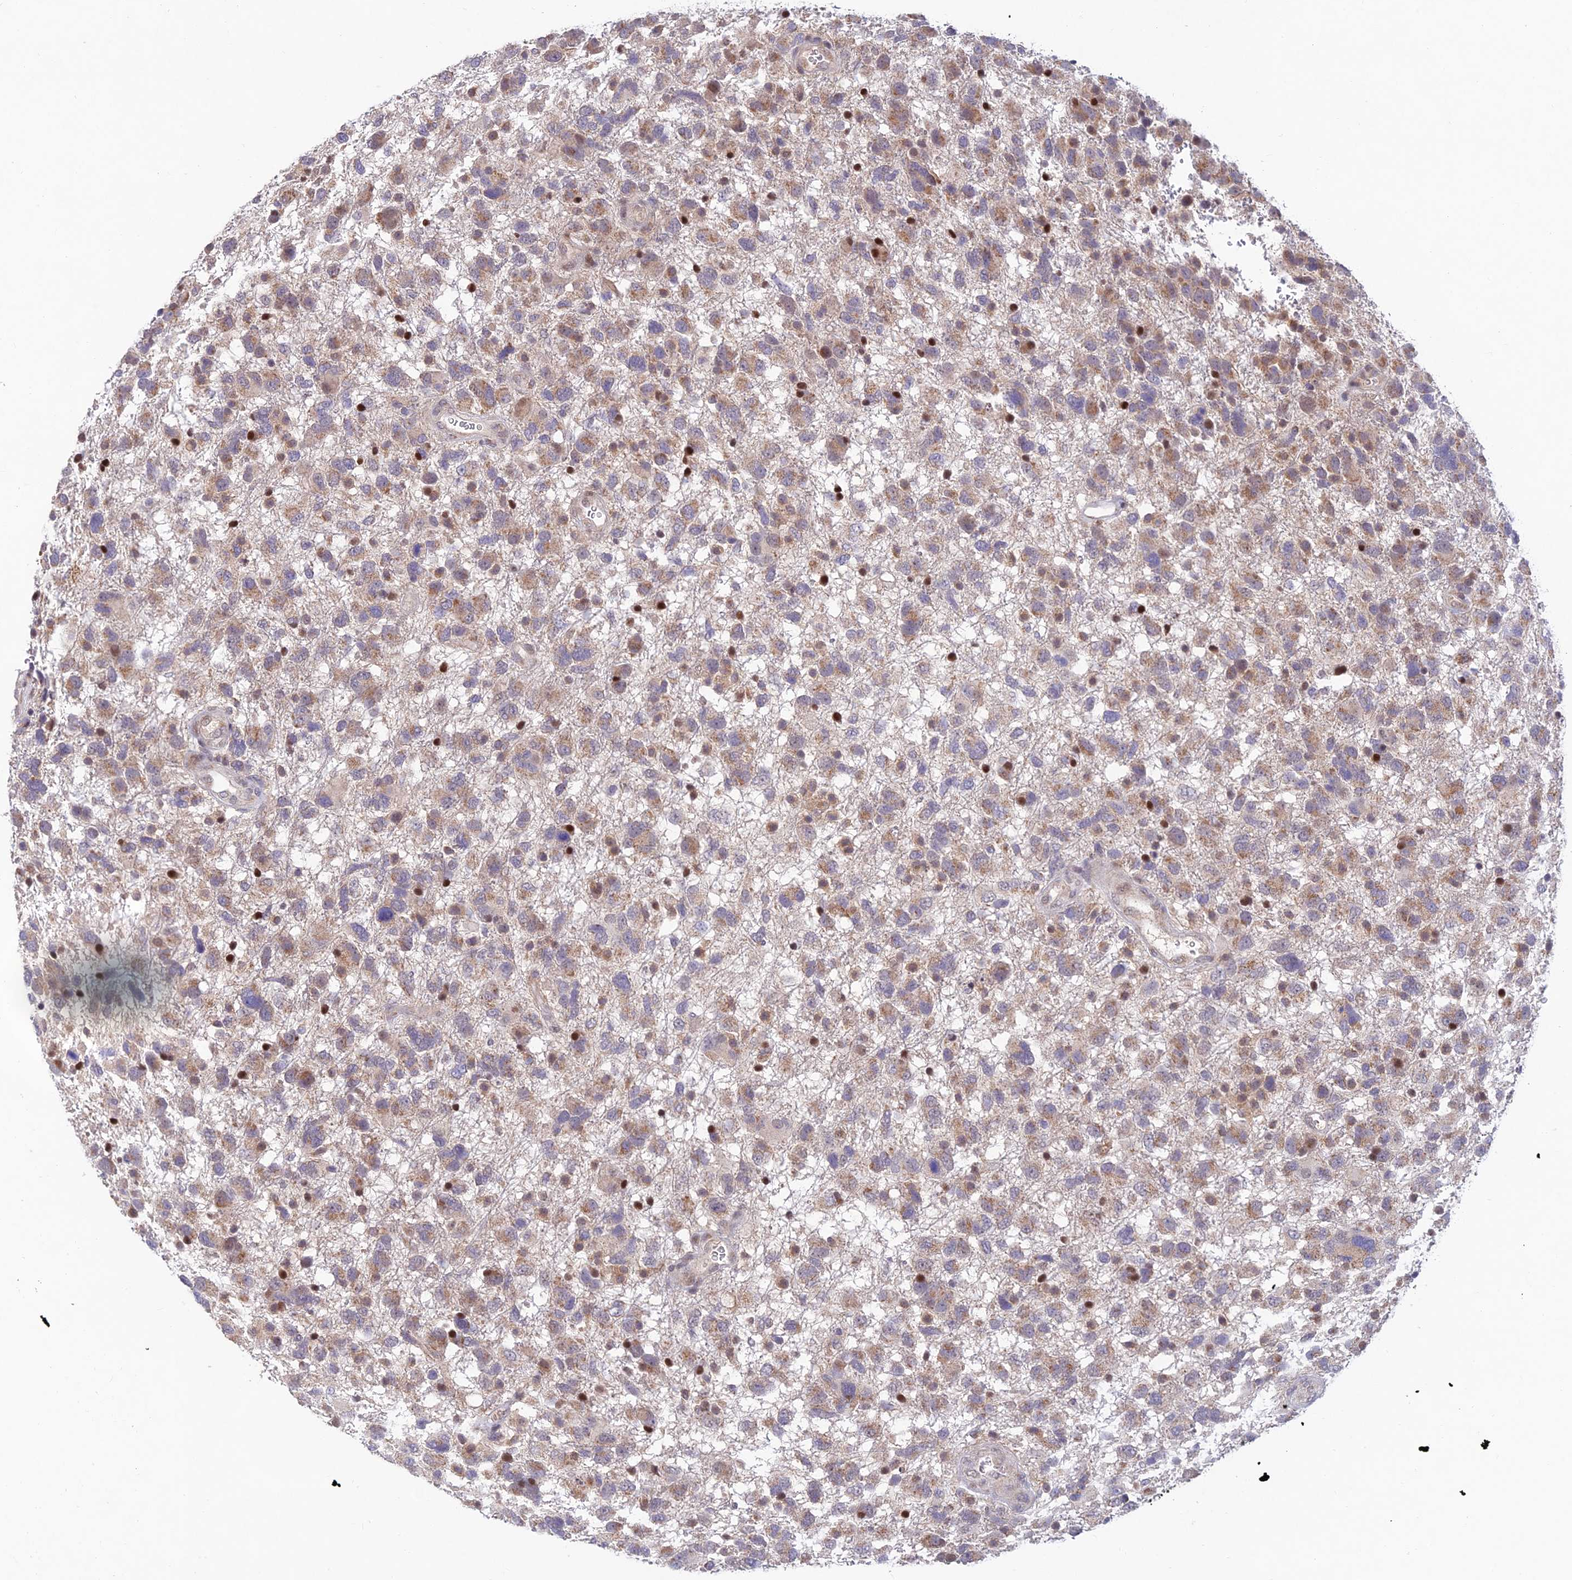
{"staining": {"intensity": "weak", "quantity": ">75%", "location": "cytoplasmic/membranous"}, "tissue": "glioma", "cell_type": "Tumor cells", "image_type": "cancer", "snomed": [{"axis": "morphology", "description": "Glioma, malignant, High grade"}, {"axis": "topography", "description": "Brain"}], "caption": "The histopathology image displays staining of malignant glioma (high-grade), revealing weak cytoplasmic/membranous protein positivity (brown color) within tumor cells.", "gene": "FASTKD5", "patient": {"sex": "male", "age": 61}}